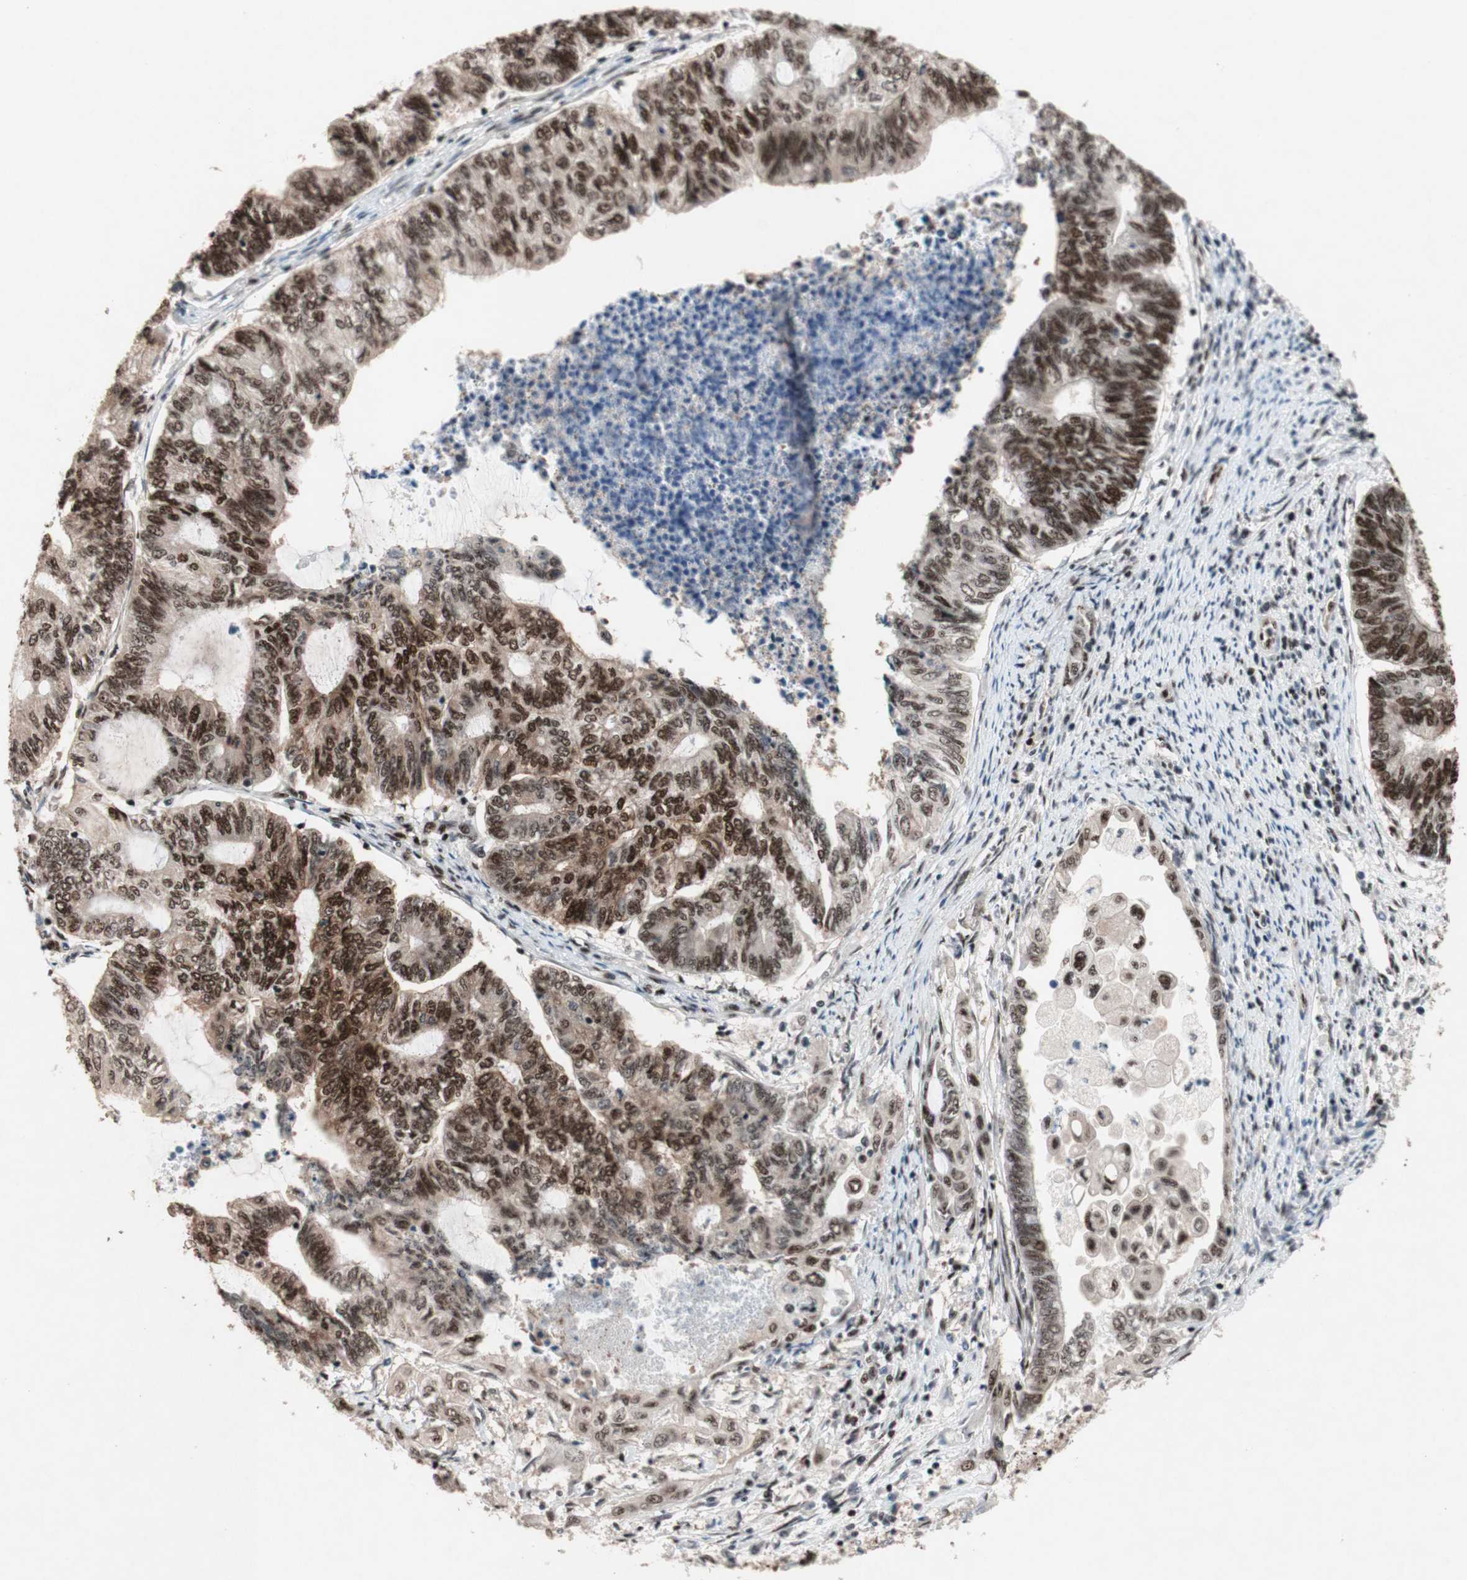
{"staining": {"intensity": "strong", "quantity": ">75%", "location": "nuclear"}, "tissue": "endometrial cancer", "cell_type": "Tumor cells", "image_type": "cancer", "snomed": [{"axis": "morphology", "description": "Adenocarcinoma, NOS"}, {"axis": "topography", "description": "Uterus"}, {"axis": "topography", "description": "Endometrium"}], "caption": "An image of human endometrial adenocarcinoma stained for a protein displays strong nuclear brown staining in tumor cells.", "gene": "TLE1", "patient": {"sex": "female", "age": 70}}